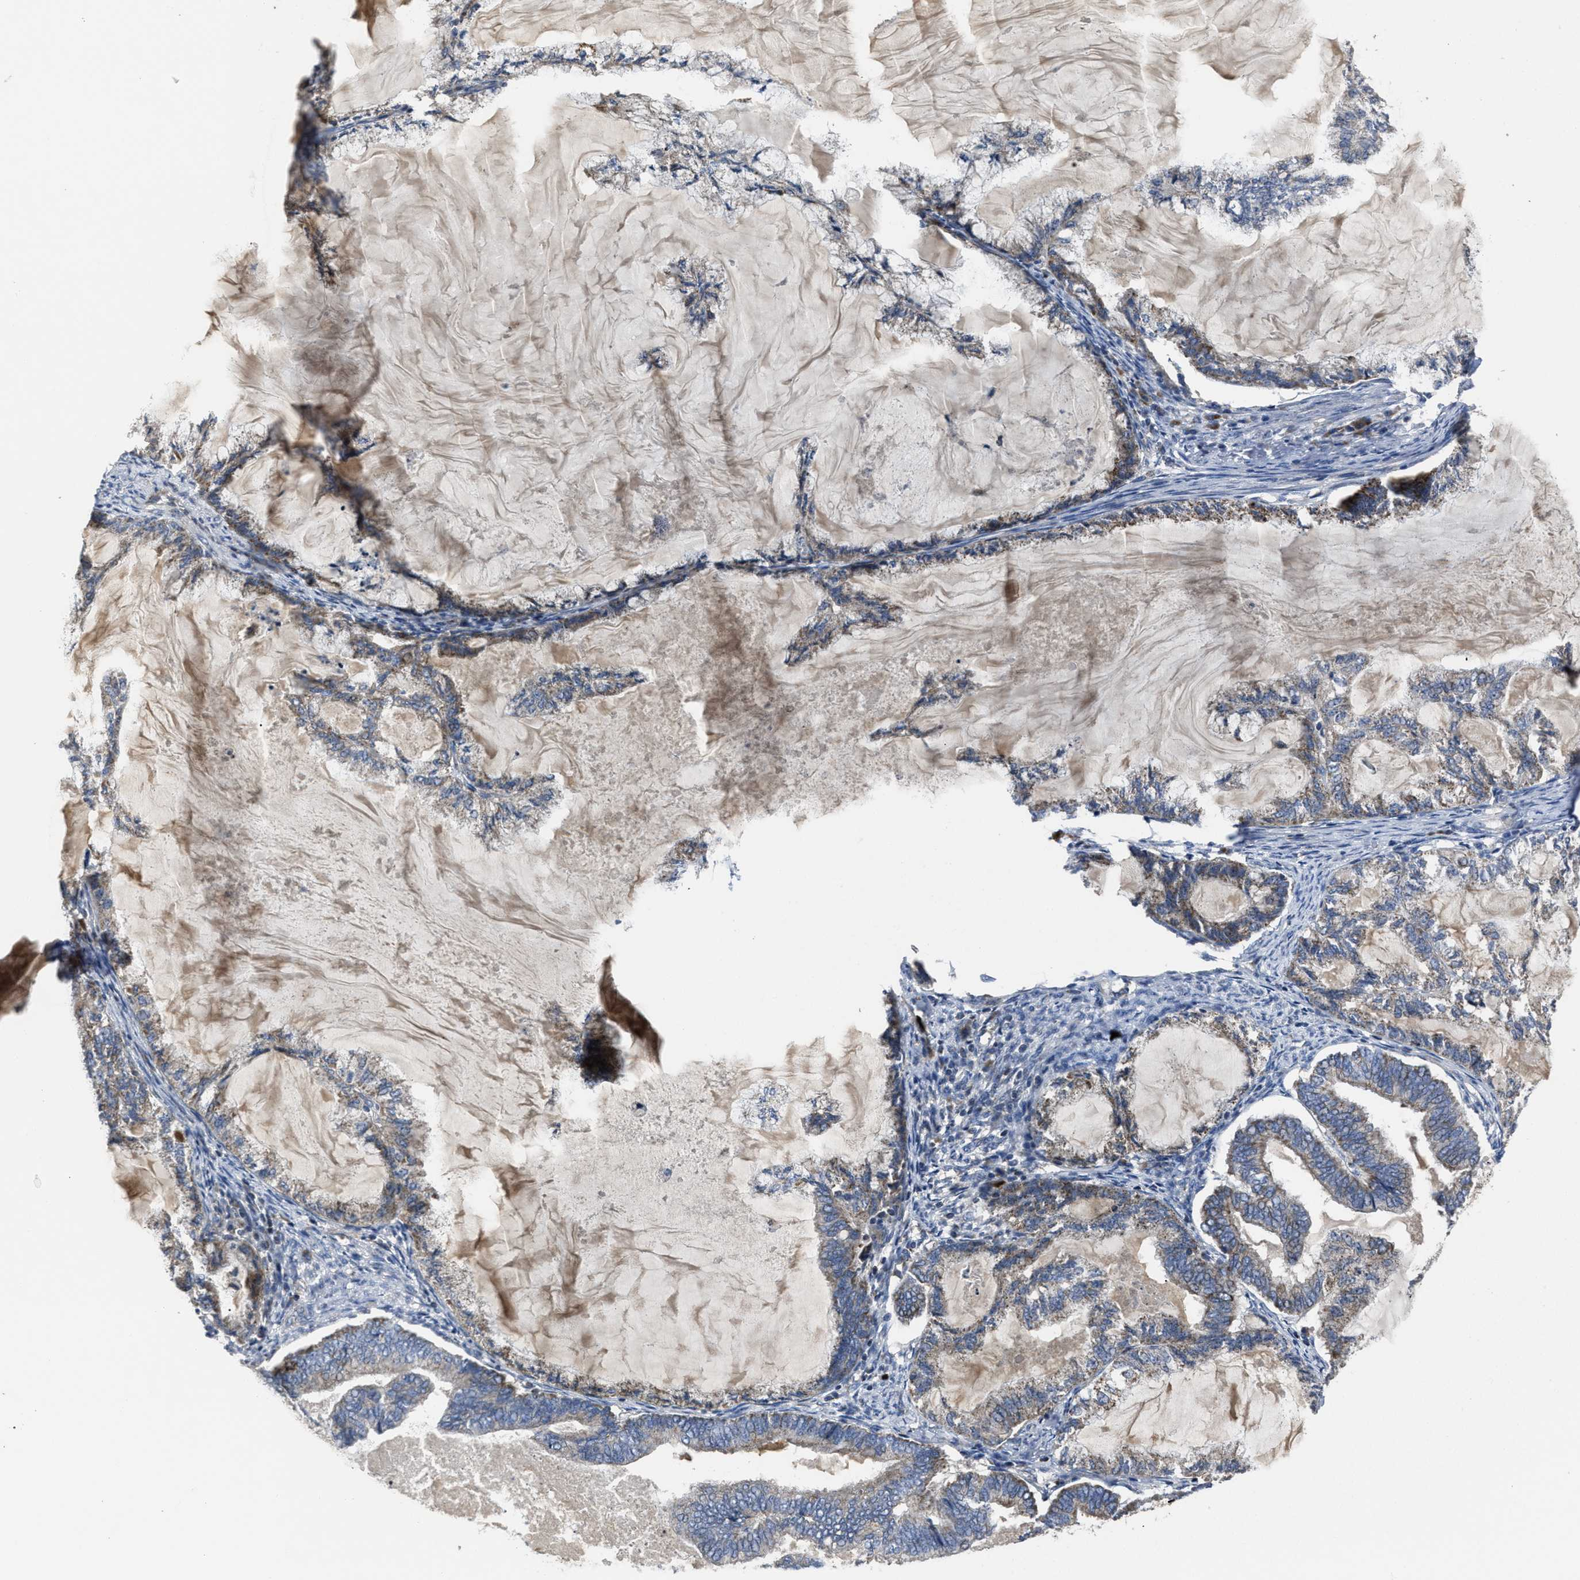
{"staining": {"intensity": "weak", "quantity": "<25%", "location": "cytoplasmic/membranous"}, "tissue": "endometrial cancer", "cell_type": "Tumor cells", "image_type": "cancer", "snomed": [{"axis": "morphology", "description": "Adenocarcinoma, NOS"}, {"axis": "topography", "description": "Endometrium"}], "caption": "Protein analysis of adenocarcinoma (endometrial) displays no significant positivity in tumor cells.", "gene": "PASK", "patient": {"sex": "female", "age": 86}}